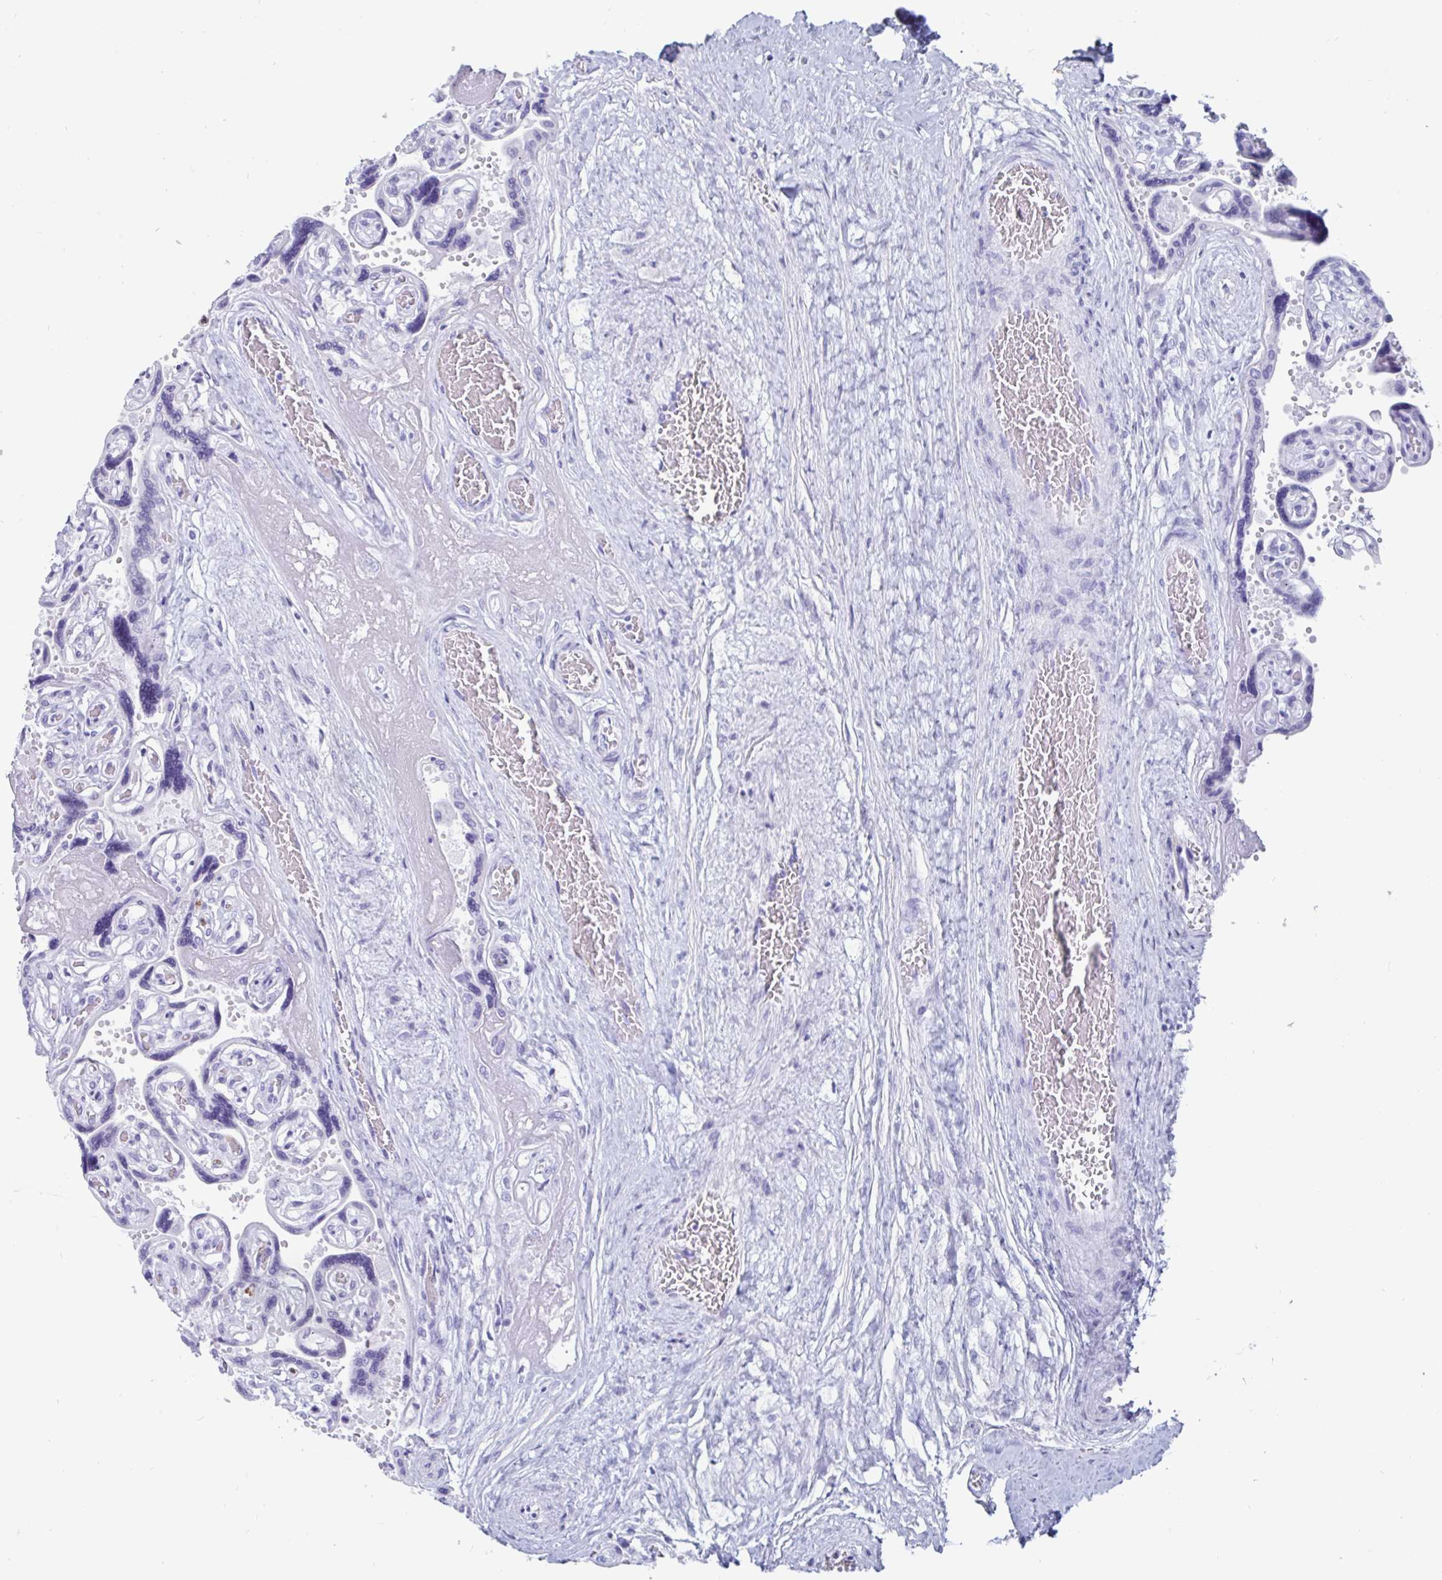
{"staining": {"intensity": "negative", "quantity": "none", "location": "none"}, "tissue": "placenta", "cell_type": "Decidual cells", "image_type": "normal", "snomed": [{"axis": "morphology", "description": "Normal tissue, NOS"}, {"axis": "topography", "description": "Placenta"}], "caption": "Decidual cells are negative for protein expression in normal human placenta. (DAB IHC with hematoxylin counter stain).", "gene": "GKN2", "patient": {"sex": "female", "age": 32}}